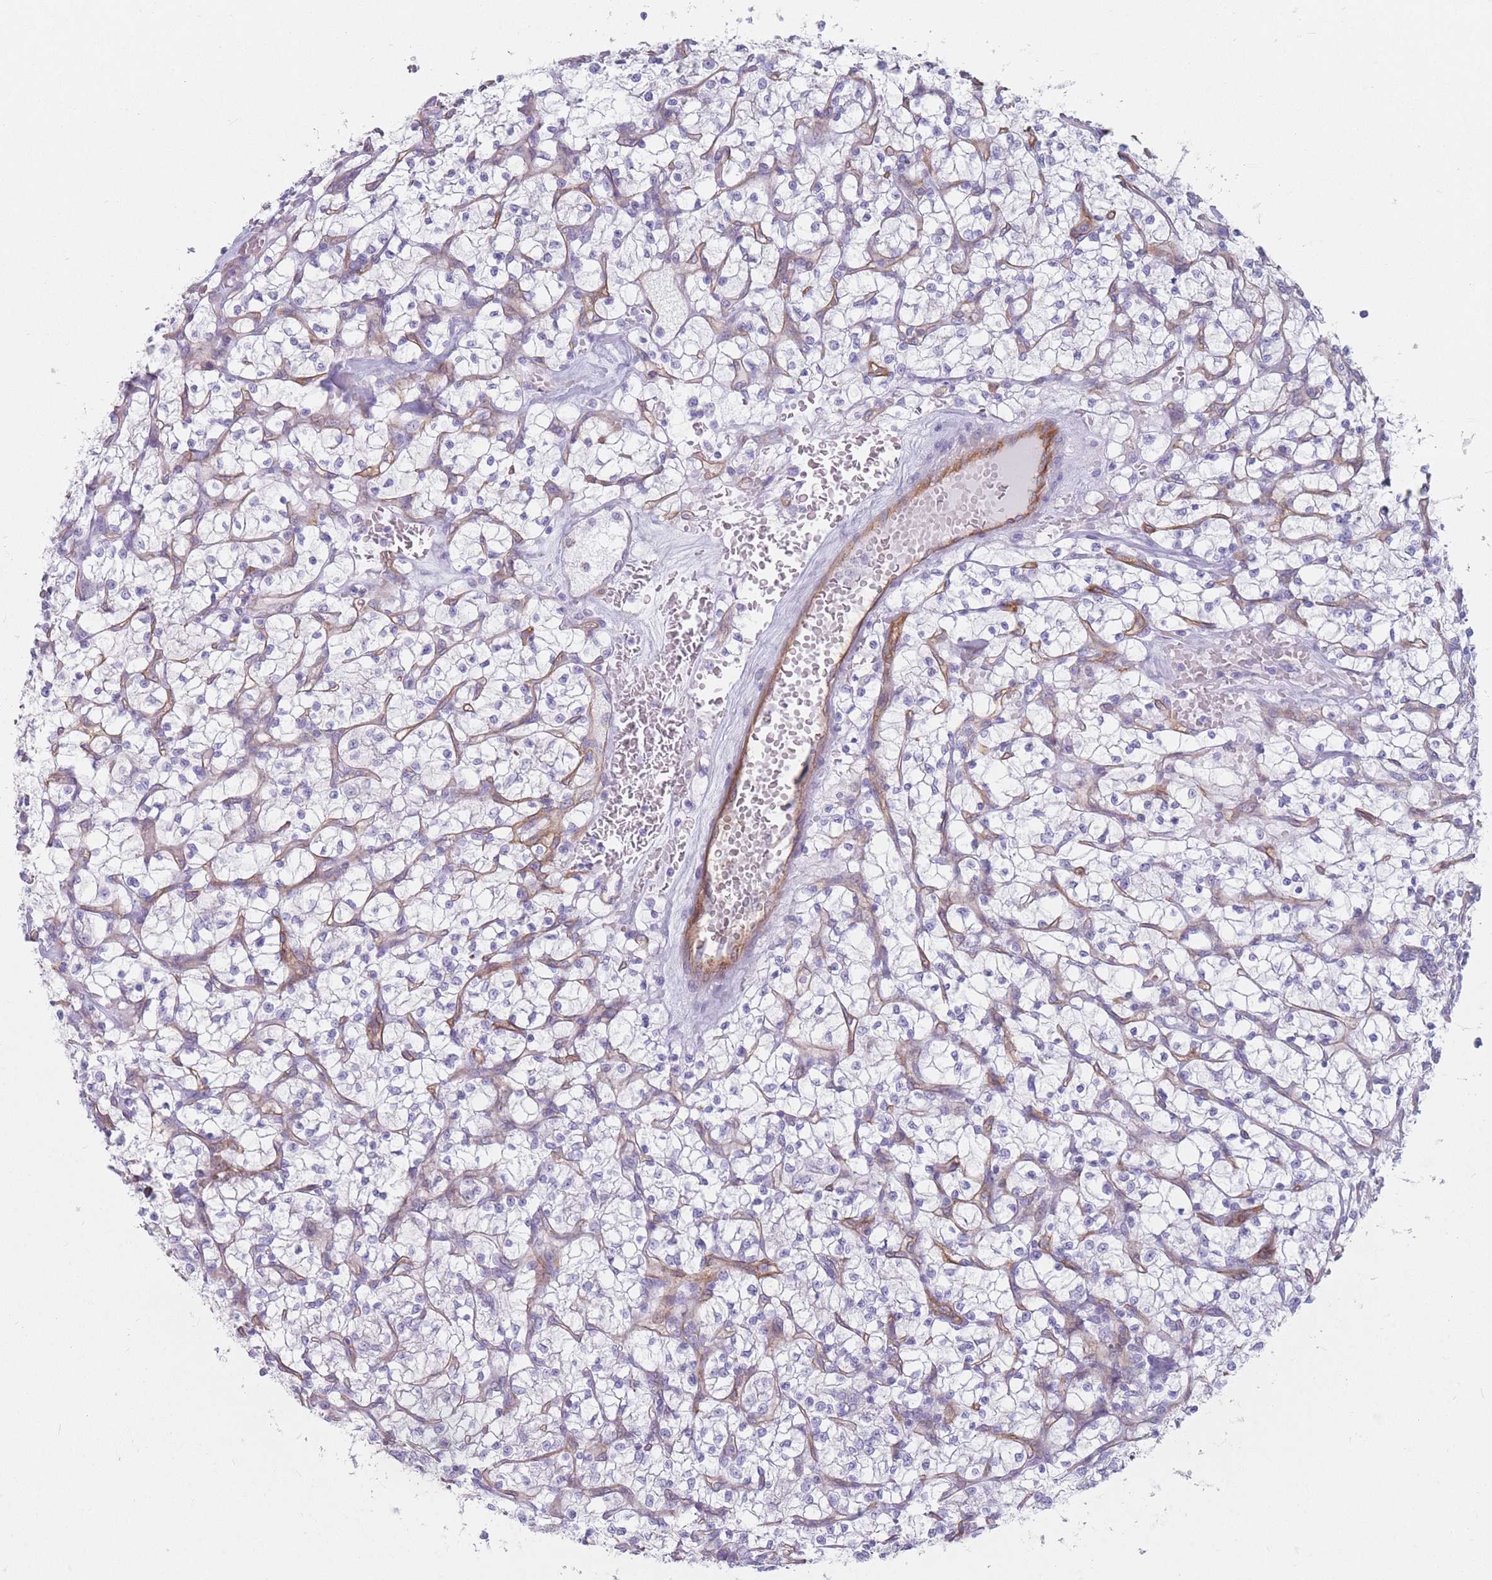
{"staining": {"intensity": "negative", "quantity": "none", "location": "none"}, "tissue": "renal cancer", "cell_type": "Tumor cells", "image_type": "cancer", "snomed": [{"axis": "morphology", "description": "Adenocarcinoma, NOS"}, {"axis": "topography", "description": "Kidney"}], "caption": "Immunohistochemical staining of renal cancer shows no significant expression in tumor cells.", "gene": "PLPP1", "patient": {"sex": "female", "age": 64}}